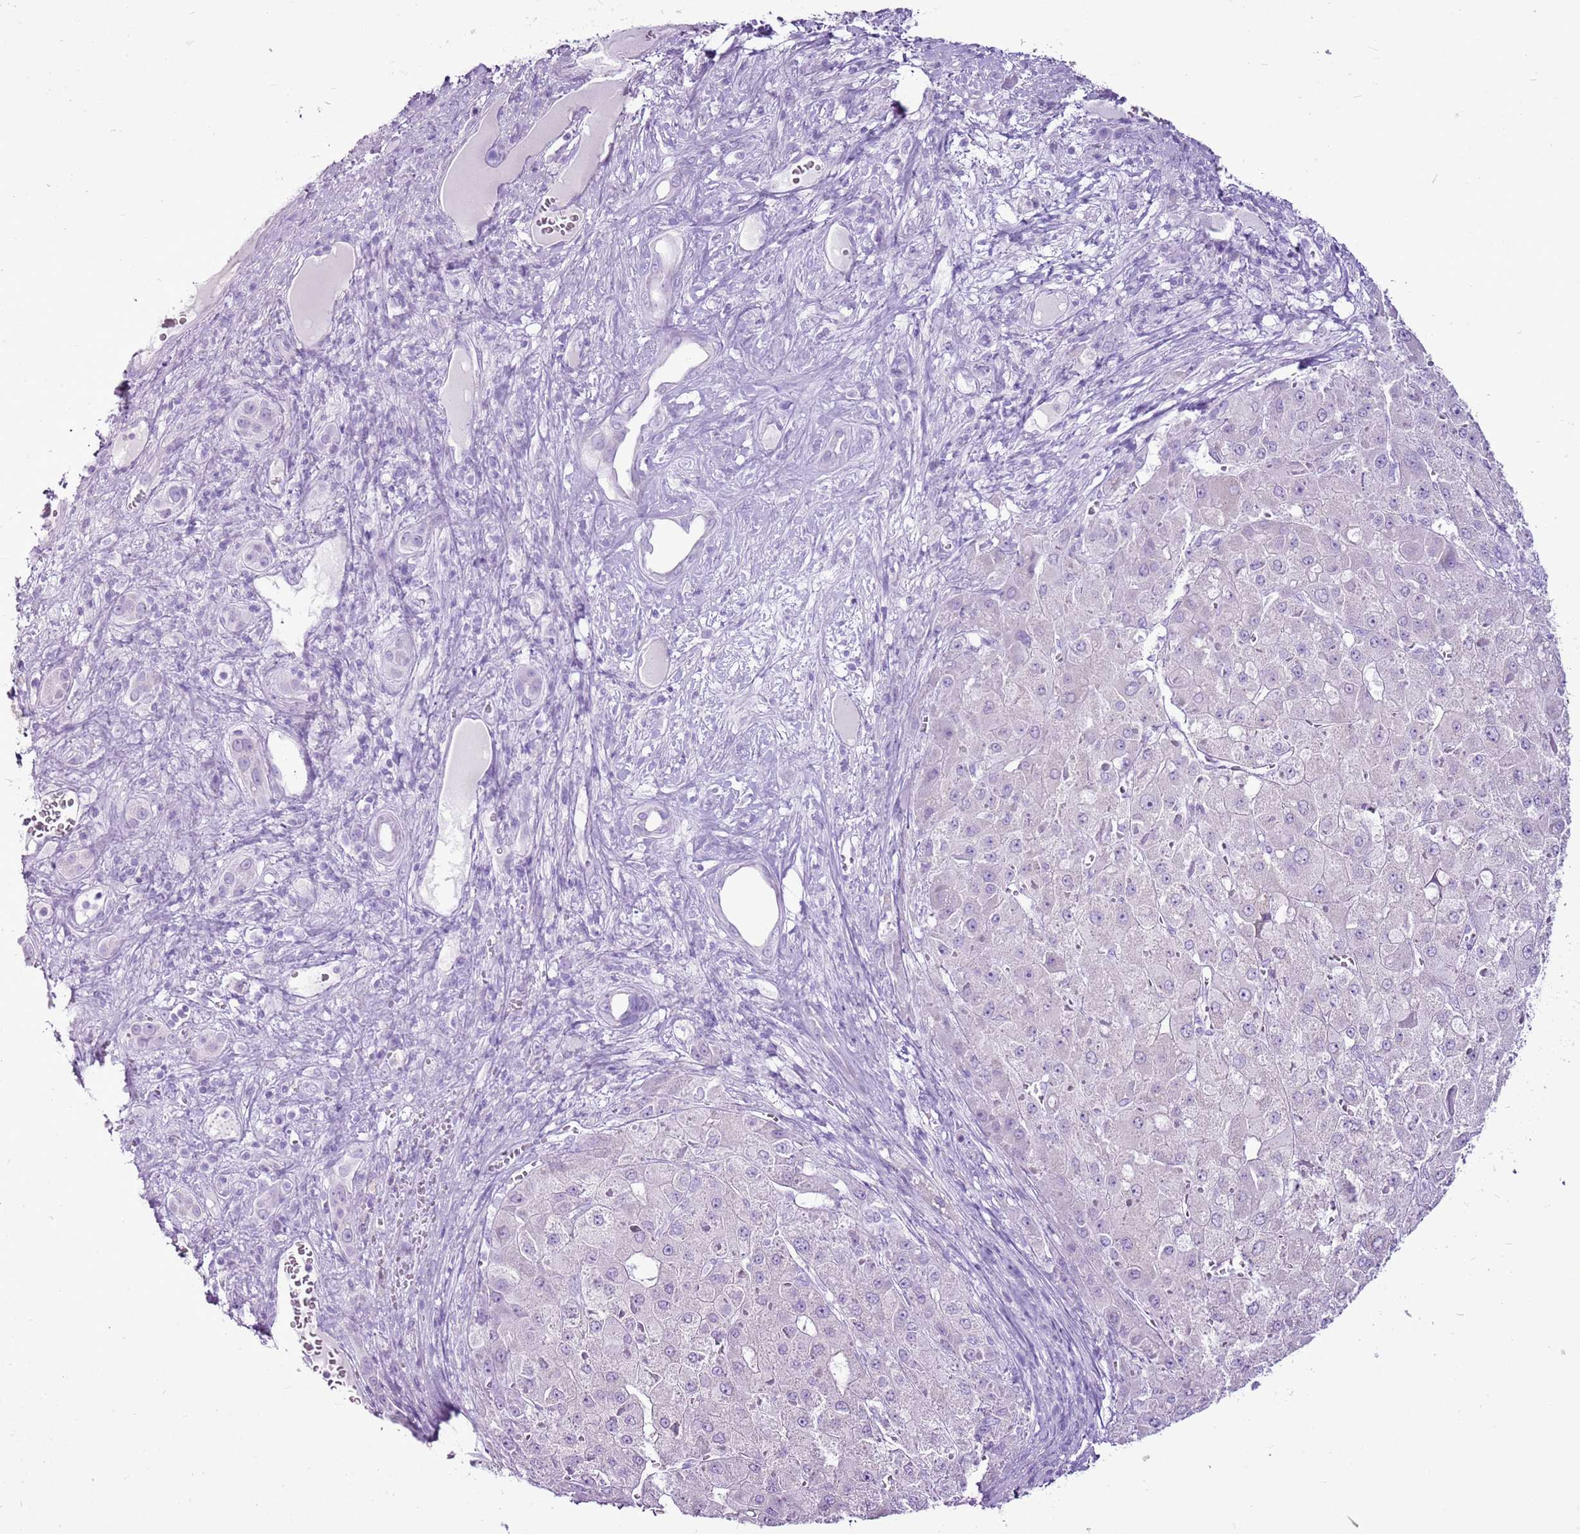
{"staining": {"intensity": "negative", "quantity": "none", "location": "none"}, "tissue": "liver cancer", "cell_type": "Tumor cells", "image_type": "cancer", "snomed": [{"axis": "morphology", "description": "Carcinoma, Hepatocellular, NOS"}, {"axis": "topography", "description": "Liver"}], "caption": "Liver cancer was stained to show a protein in brown. There is no significant expression in tumor cells.", "gene": "CNFN", "patient": {"sex": "female", "age": 73}}